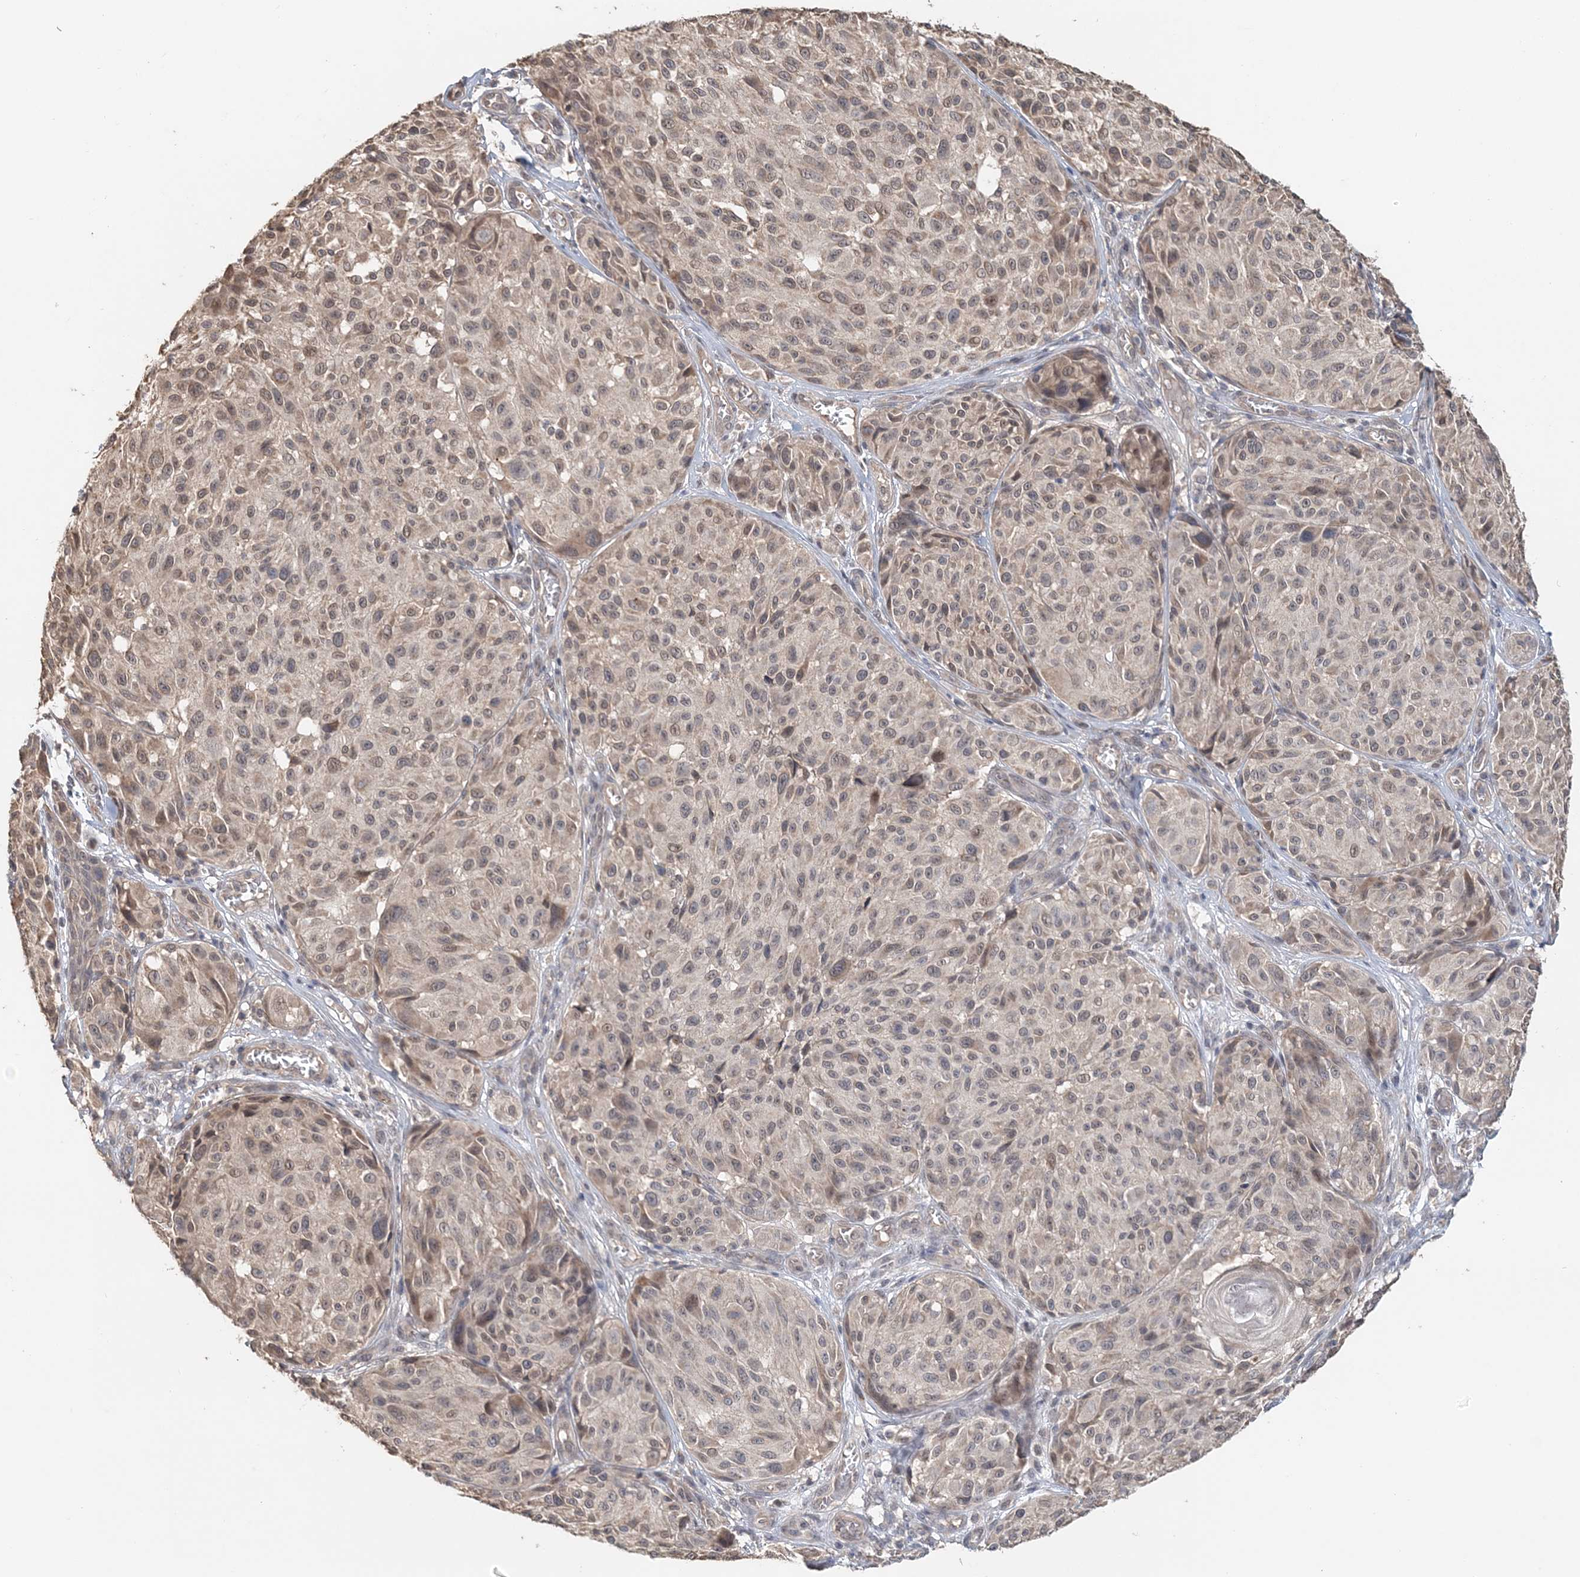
{"staining": {"intensity": "weak", "quantity": "25%-75%", "location": "nuclear"}, "tissue": "melanoma", "cell_type": "Tumor cells", "image_type": "cancer", "snomed": [{"axis": "morphology", "description": "Malignant melanoma, NOS"}, {"axis": "topography", "description": "Skin"}], "caption": "Human melanoma stained for a protein (brown) shows weak nuclear positive staining in approximately 25%-75% of tumor cells.", "gene": "FBXO38", "patient": {"sex": "male", "age": 83}}